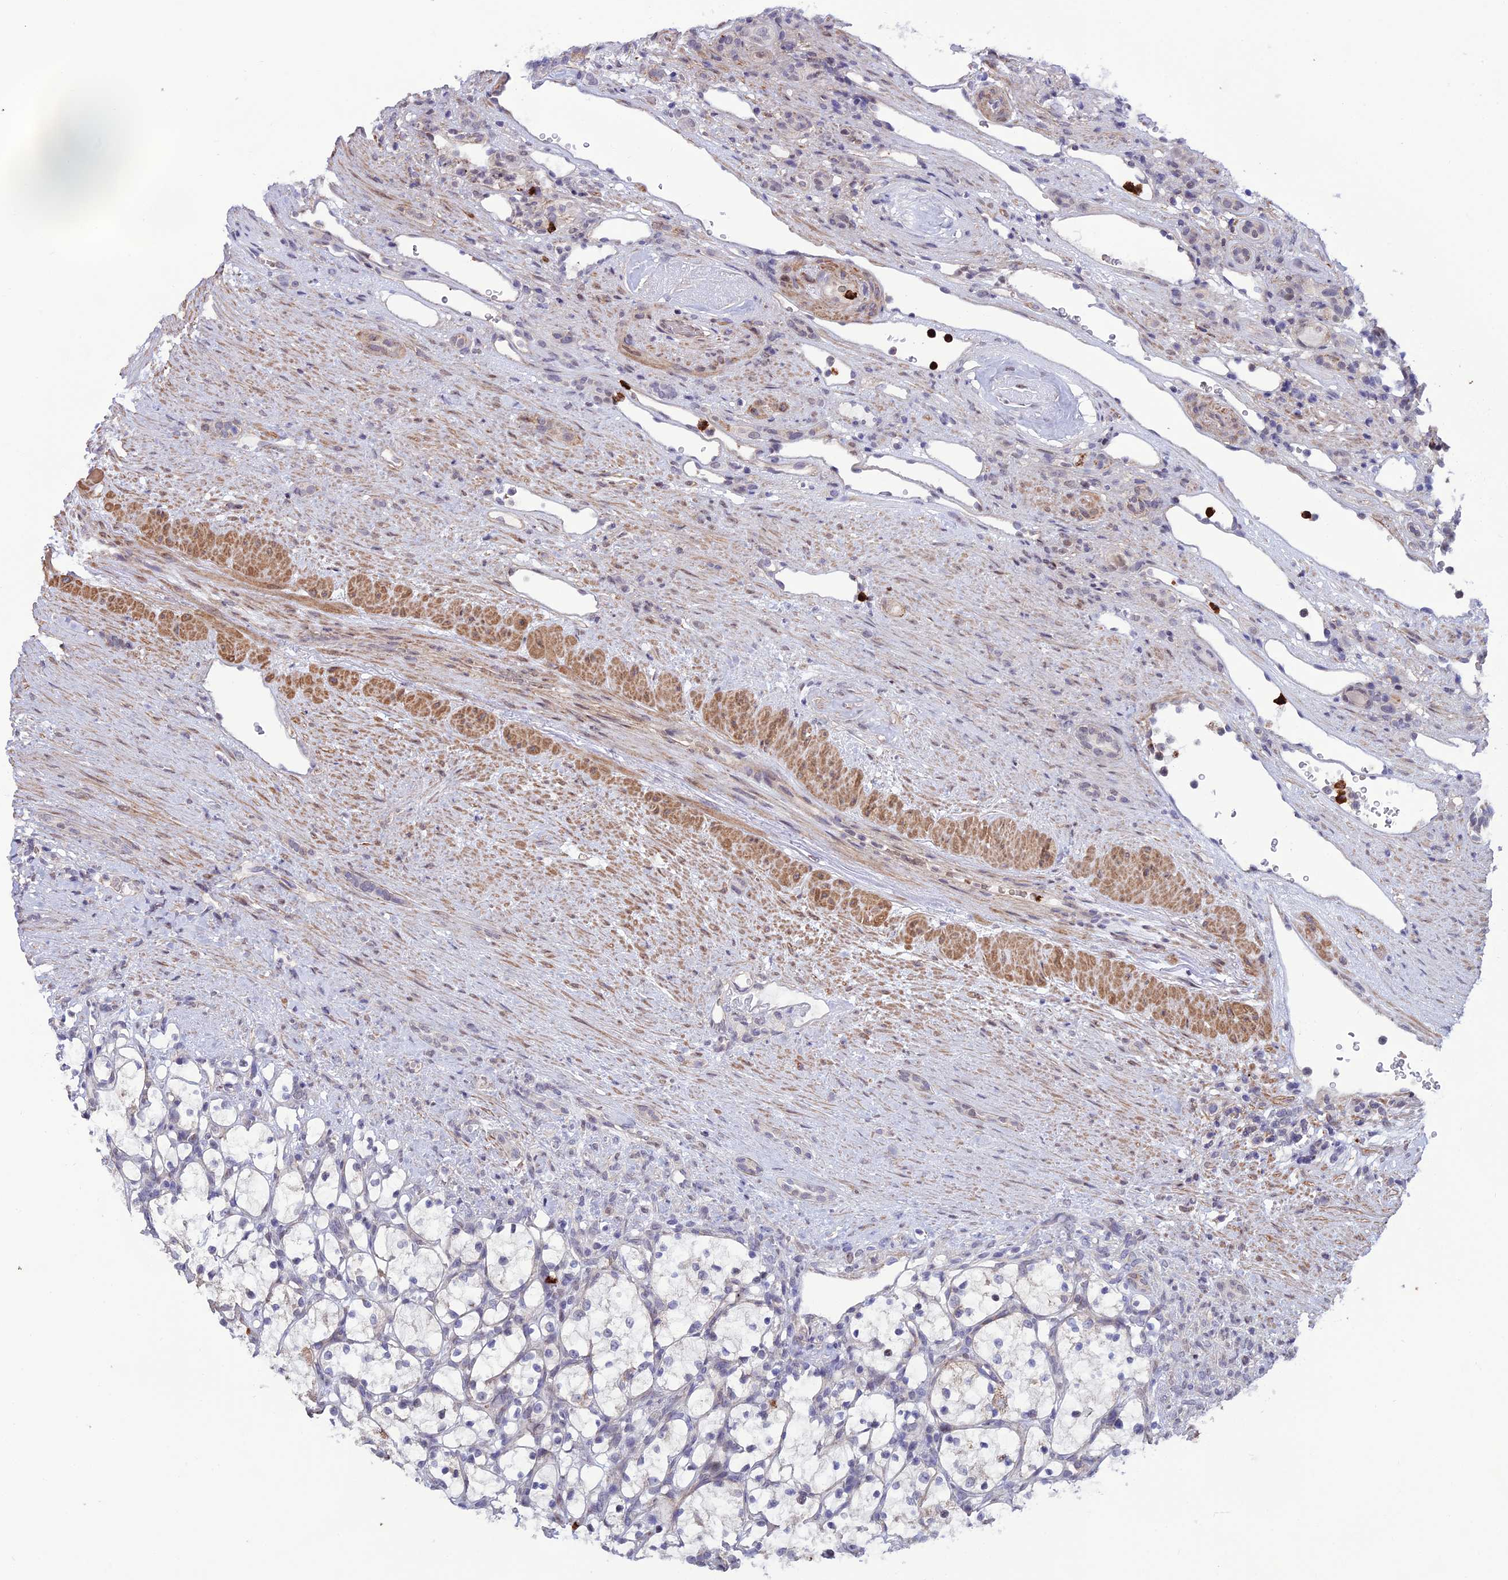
{"staining": {"intensity": "negative", "quantity": "none", "location": "none"}, "tissue": "renal cancer", "cell_type": "Tumor cells", "image_type": "cancer", "snomed": [{"axis": "morphology", "description": "Adenocarcinoma, NOS"}, {"axis": "topography", "description": "Kidney"}], "caption": "The image displays no significant positivity in tumor cells of renal cancer. (DAB (3,3'-diaminobenzidine) immunohistochemistry, high magnification).", "gene": "COL6A6", "patient": {"sex": "female", "age": 69}}